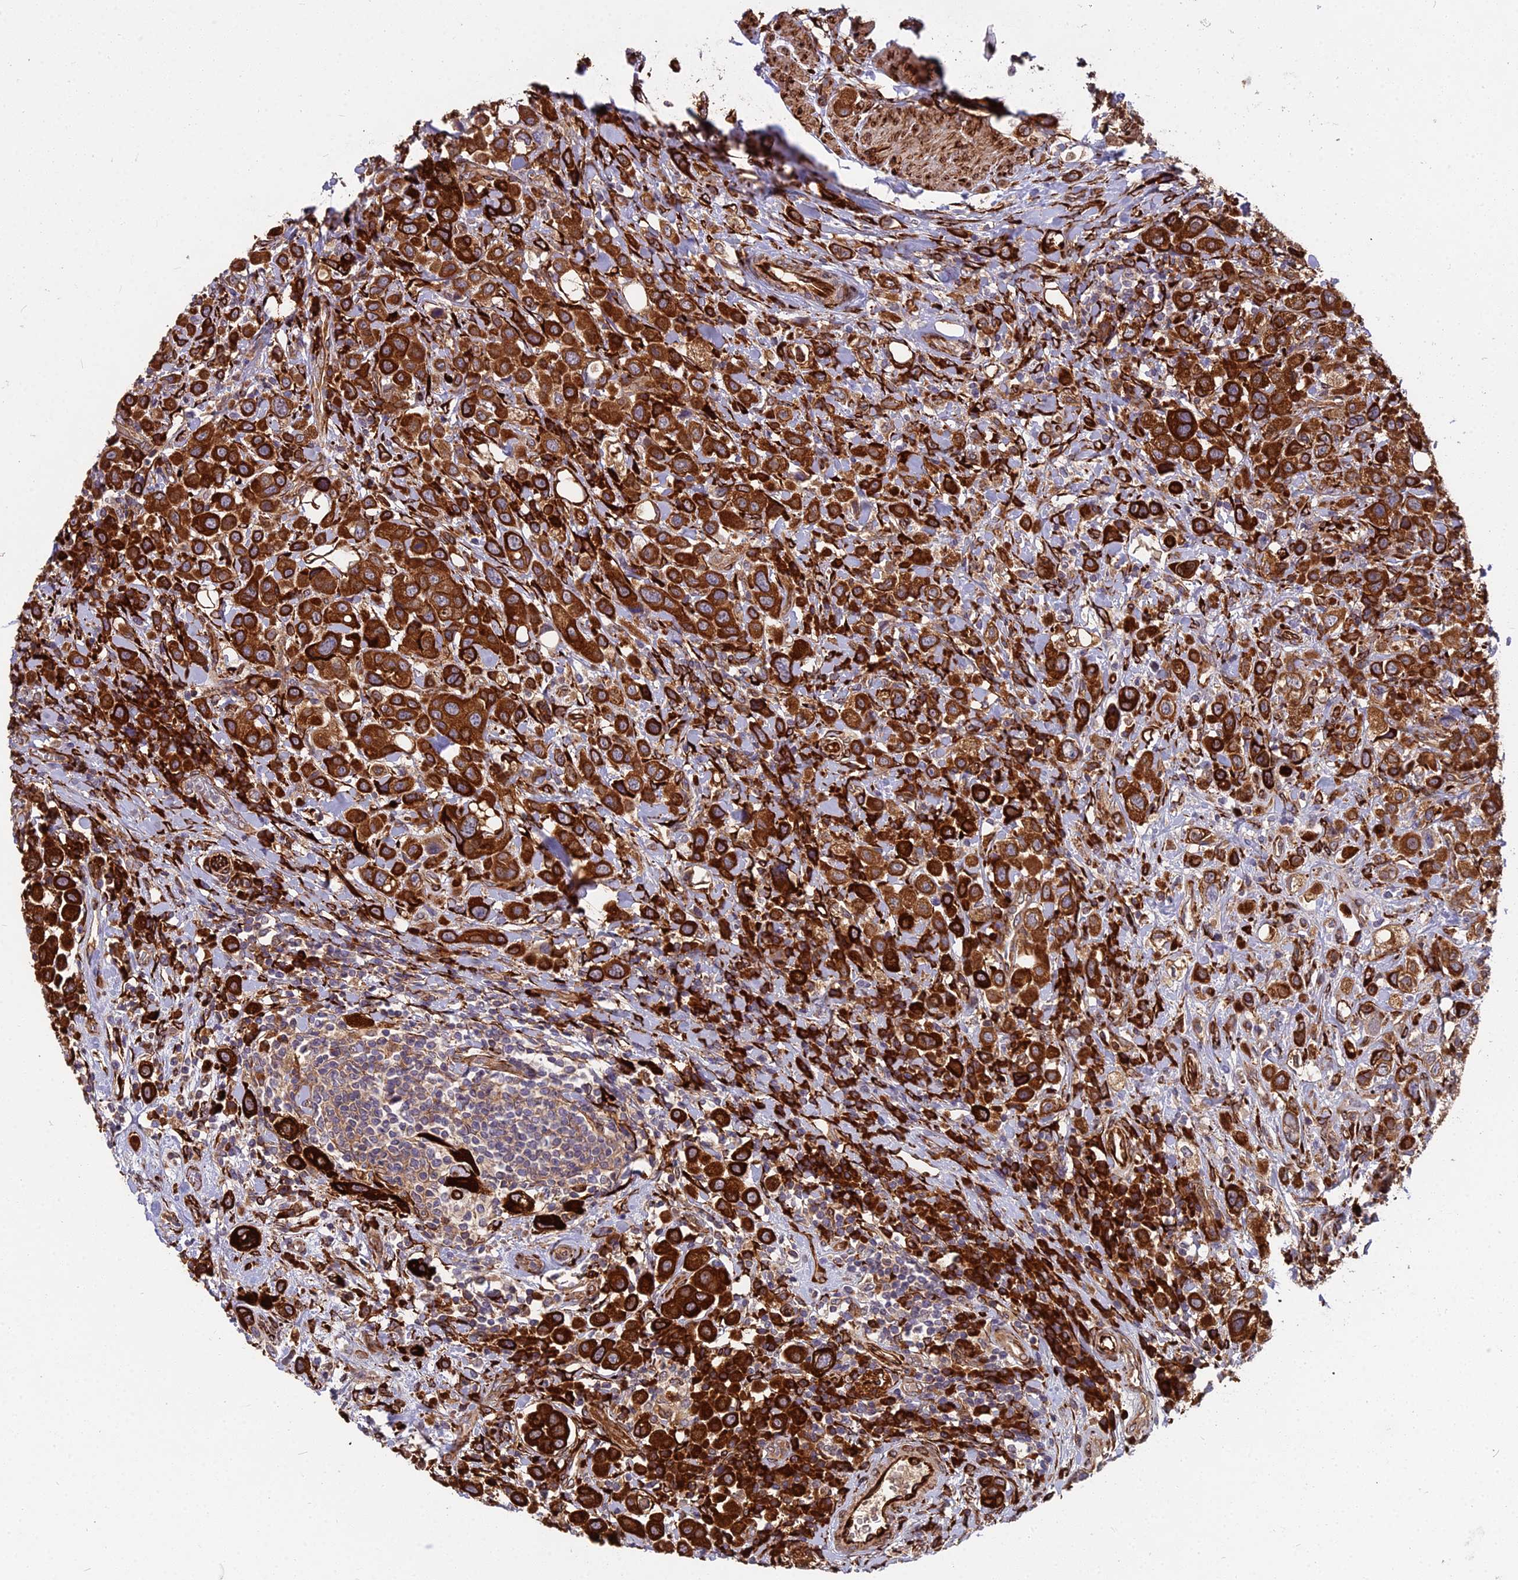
{"staining": {"intensity": "strong", "quantity": ">75%", "location": "cytoplasmic/membranous"}, "tissue": "urothelial cancer", "cell_type": "Tumor cells", "image_type": "cancer", "snomed": [{"axis": "morphology", "description": "Urothelial carcinoma, High grade"}, {"axis": "topography", "description": "Urinary bladder"}], "caption": "DAB (3,3'-diaminobenzidine) immunohistochemical staining of high-grade urothelial carcinoma reveals strong cytoplasmic/membranous protein expression in about >75% of tumor cells.", "gene": "NDUFAF7", "patient": {"sex": "male", "age": 50}}